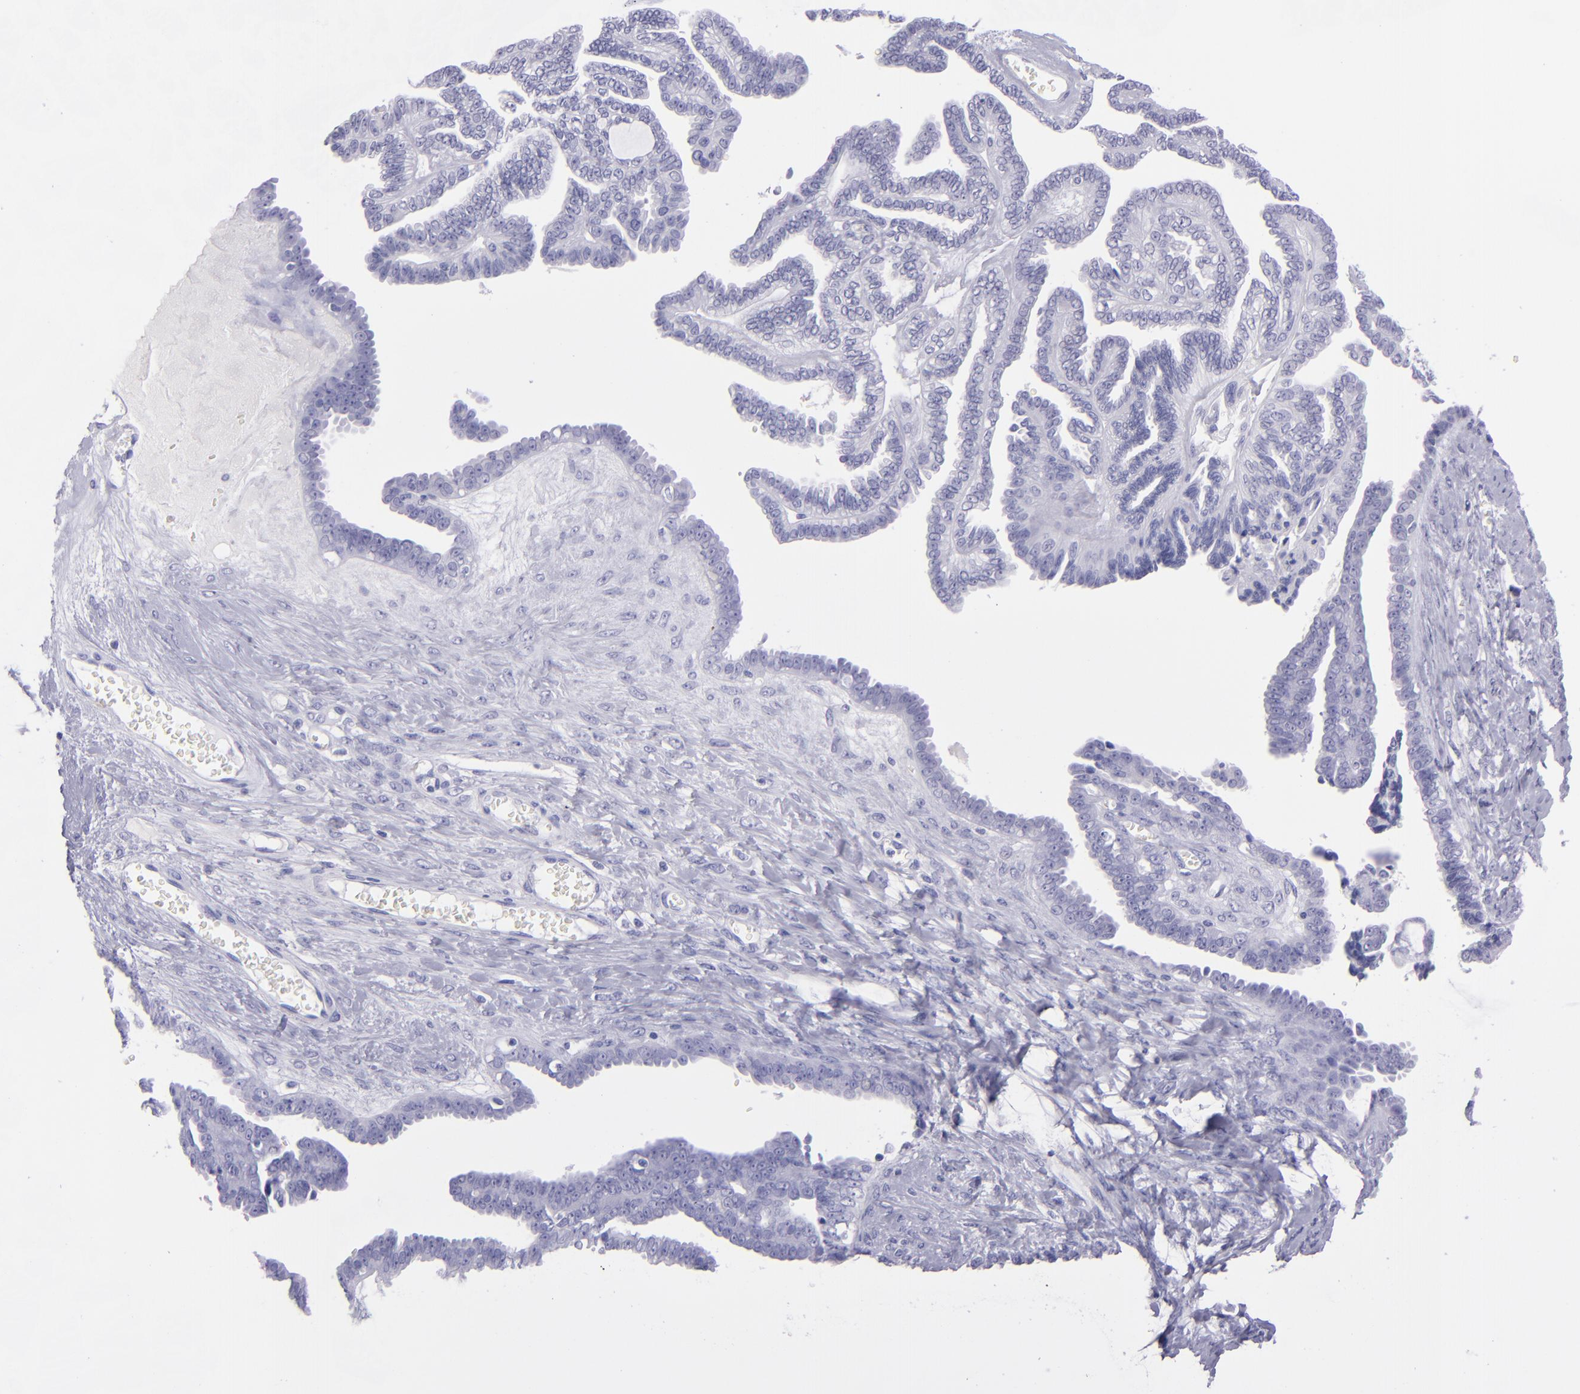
{"staining": {"intensity": "negative", "quantity": "none", "location": "none"}, "tissue": "ovarian cancer", "cell_type": "Tumor cells", "image_type": "cancer", "snomed": [{"axis": "morphology", "description": "Cystadenocarcinoma, serous, NOS"}, {"axis": "topography", "description": "Ovary"}], "caption": "DAB (3,3'-diaminobenzidine) immunohistochemical staining of serous cystadenocarcinoma (ovarian) displays no significant expression in tumor cells.", "gene": "TNNT3", "patient": {"sex": "female", "age": 71}}